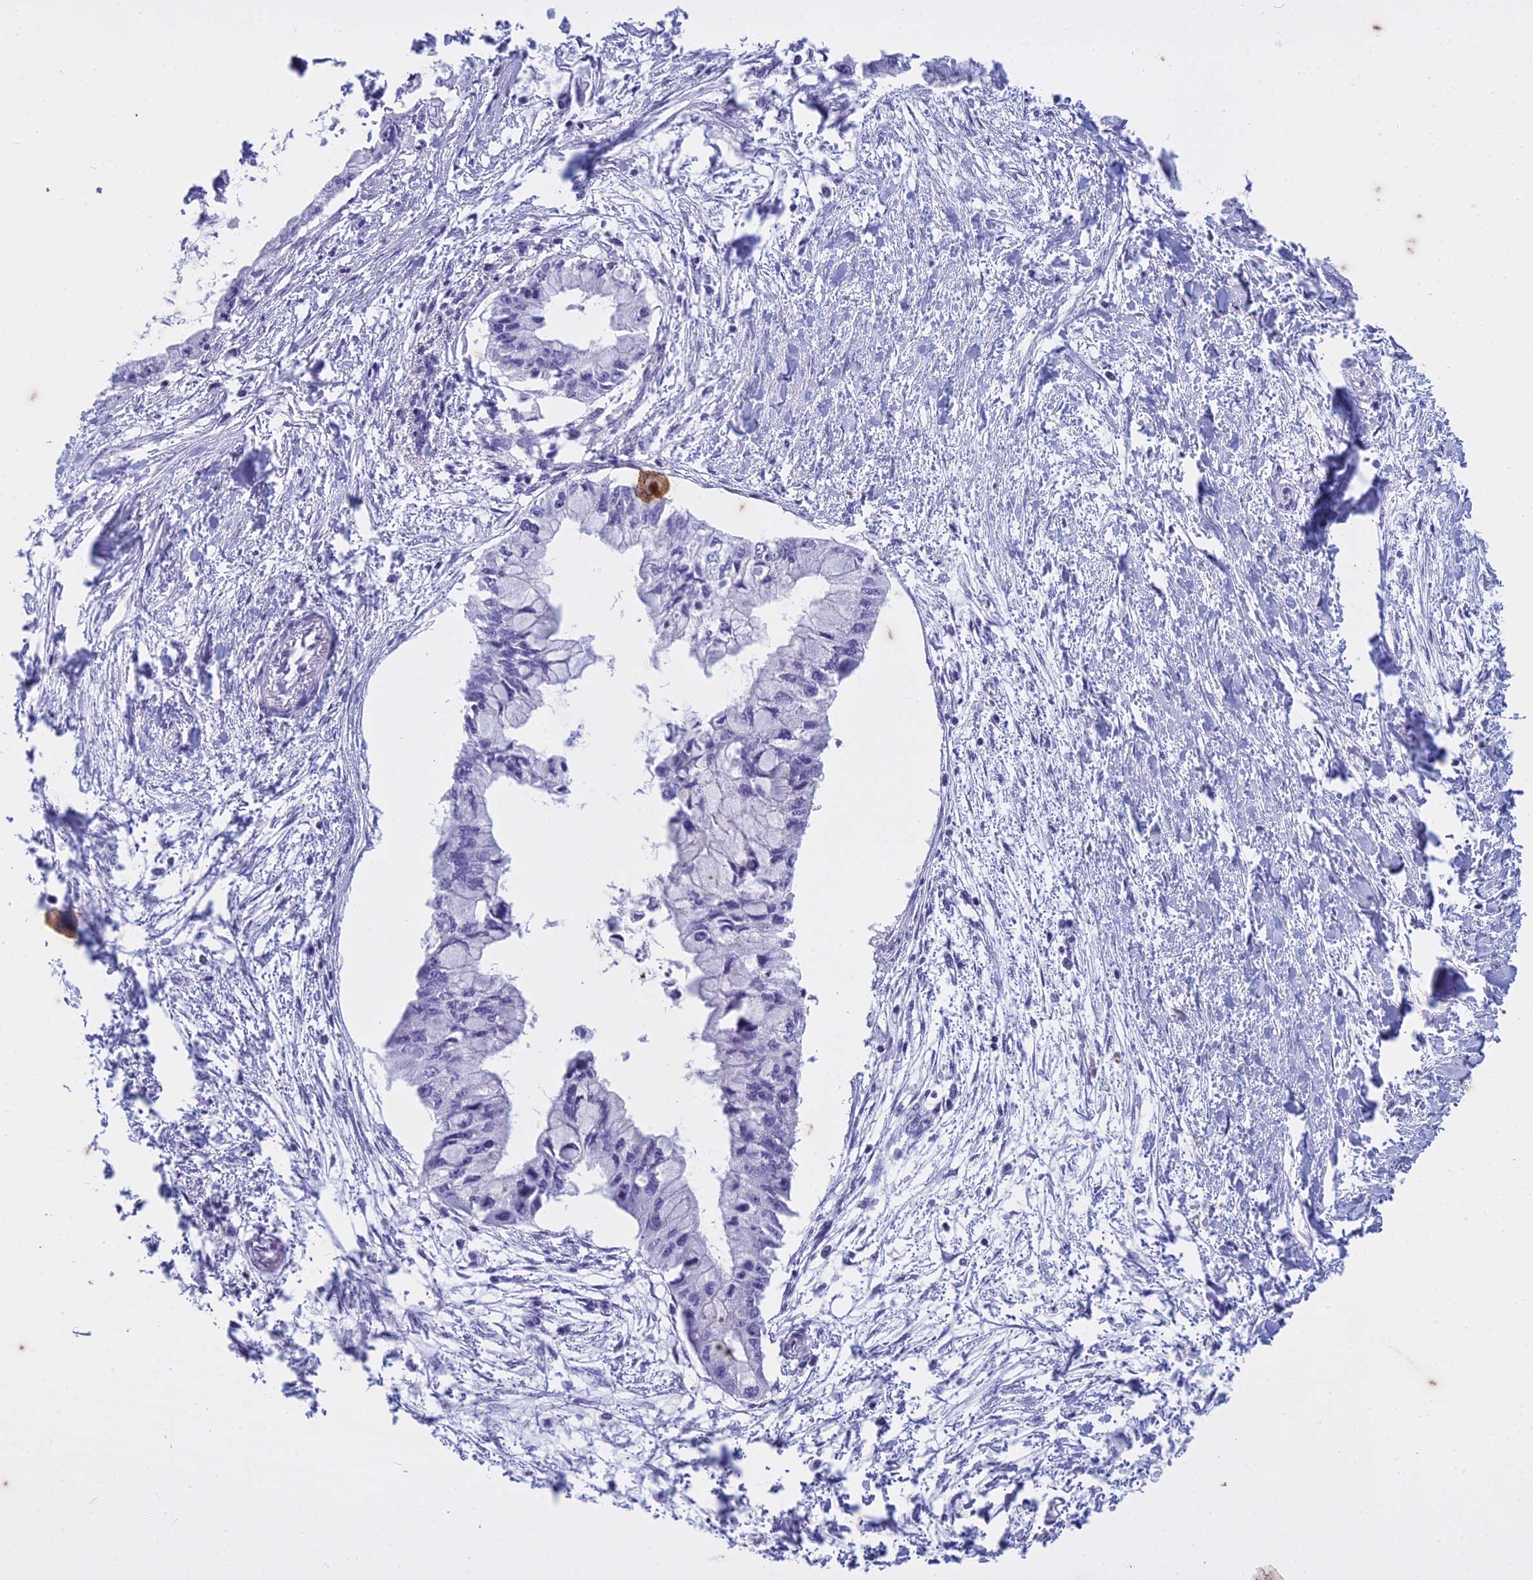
{"staining": {"intensity": "negative", "quantity": "none", "location": "none"}, "tissue": "pancreatic cancer", "cell_type": "Tumor cells", "image_type": "cancer", "snomed": [{"axis": "morphology", "description": "Adenocarcinoma, NOS"}, {"axis": "topography", "description": "Pancreas"}], "caption": "This is a histopathology image of immunohistochemistry (IHC) staining of pancreatic cancer (adenocarcinoma), which shows no positivity in tumor cells.", "gene": "HMGB4", "patient": {"sex": "male", "age": 48}}